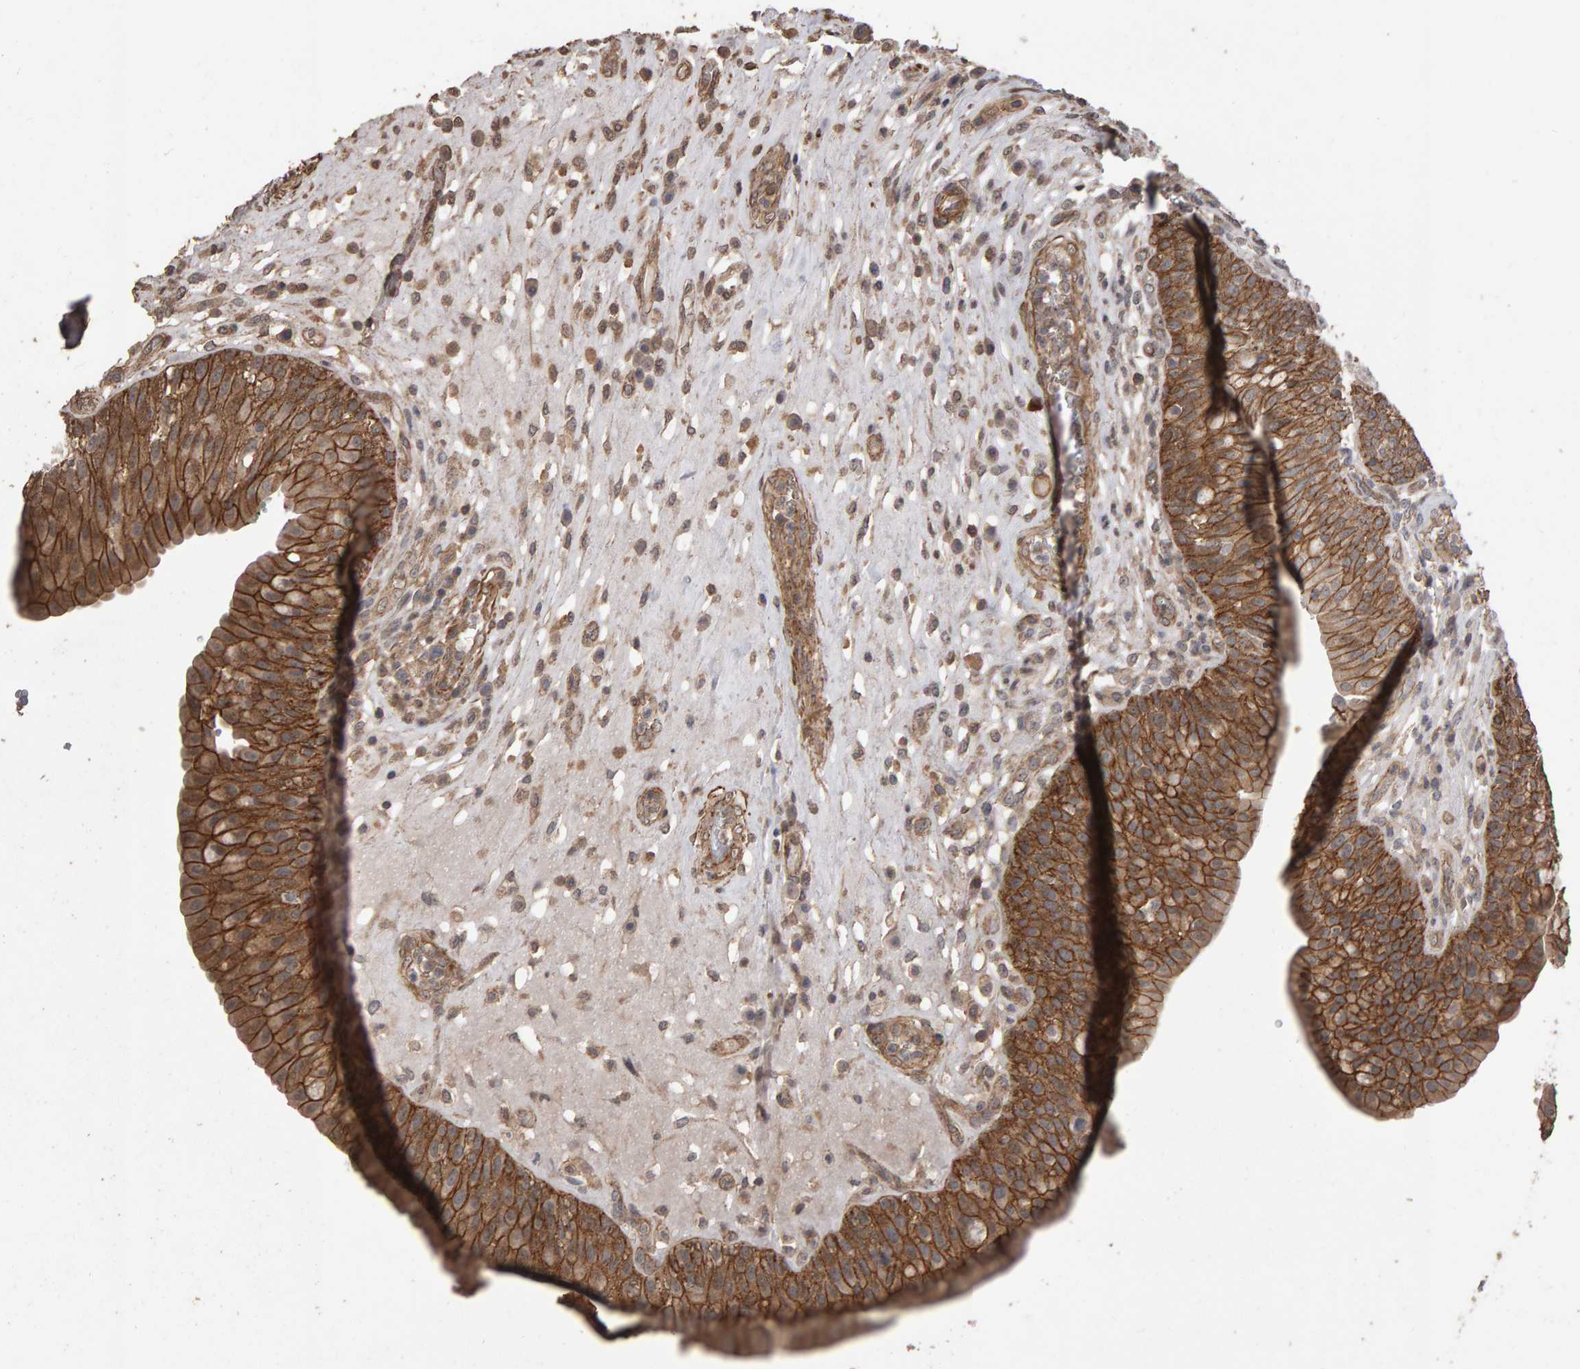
{"staining": {"intensity": "strong", "quantity": ">75%", "location": "cytoplasmic/membranous"}, "tissue": "urinary bladder", "cell_type": "Urothelial cells", "image_type": "normal", "snomed": [{"axis": "morphology", "description": "Normal tissue, NOS"}, {"axis": "topography", "description": "Urinary bladder"}], "caption": "DAB immunohistochemical staining of normal human urinary bladder reveals strong cytoplasmic/membranous protein staining in about >75% of urothelial cells.", "gene": "SCRIB", "patient": {"sex": "female", "age": 62}}